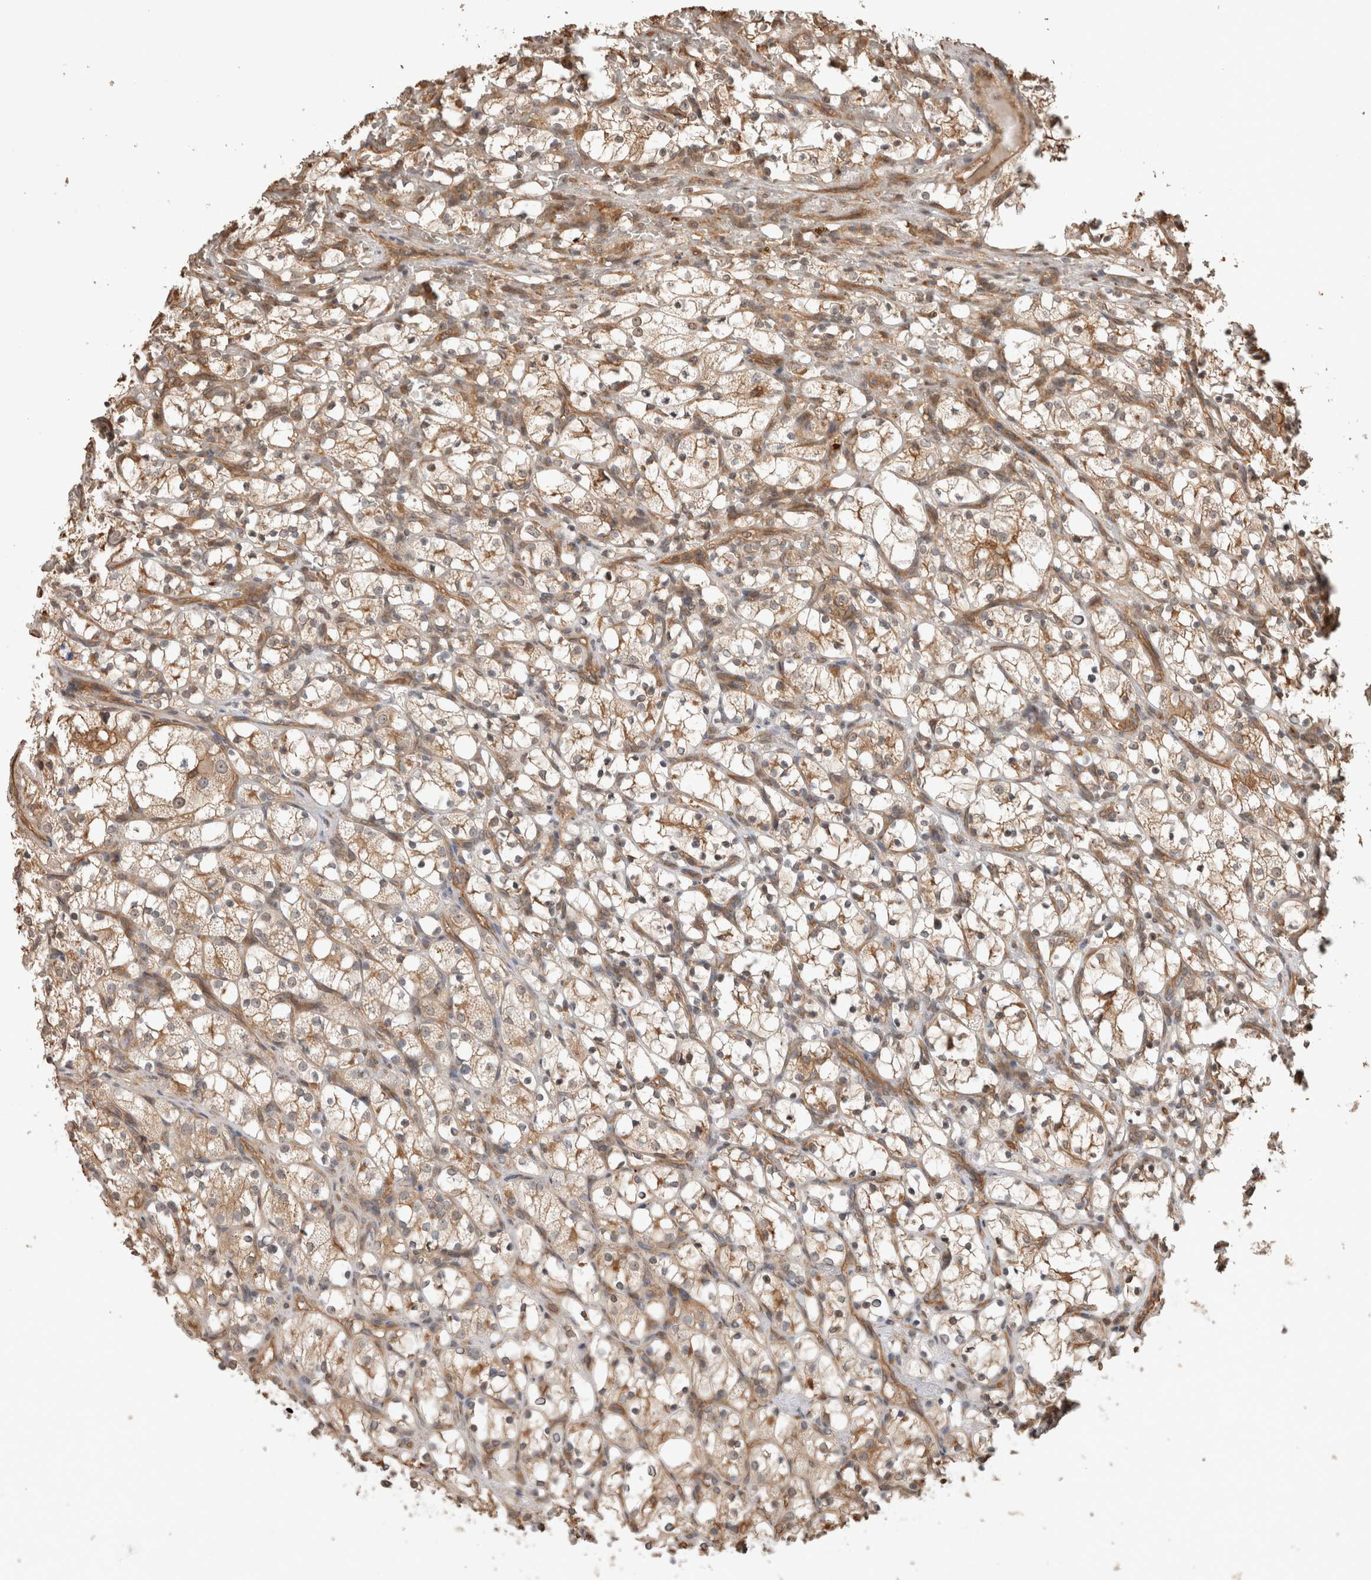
{"staining": {"intensity": "moderate", "quantity": ">75%", "location": "cytoplasmic/membranous"}, "tissue": "renal cancer", "cell_type": "Tumor cells", "image_type": "cancer", "snomed": [{"axis": "morphology", "description": "Adenocarcinoma, NOS"}, {"axis": "topography", "description": "Kidney"}], "caption": "Human renal adenocarcinoma stained with a brown dye demonstrates moderate cytoplasmic/membranous positive positivity in approximately >75% of tumor cells.", "gene": "OTUD6B", "patient": {"sex": "female", "age": 69}}